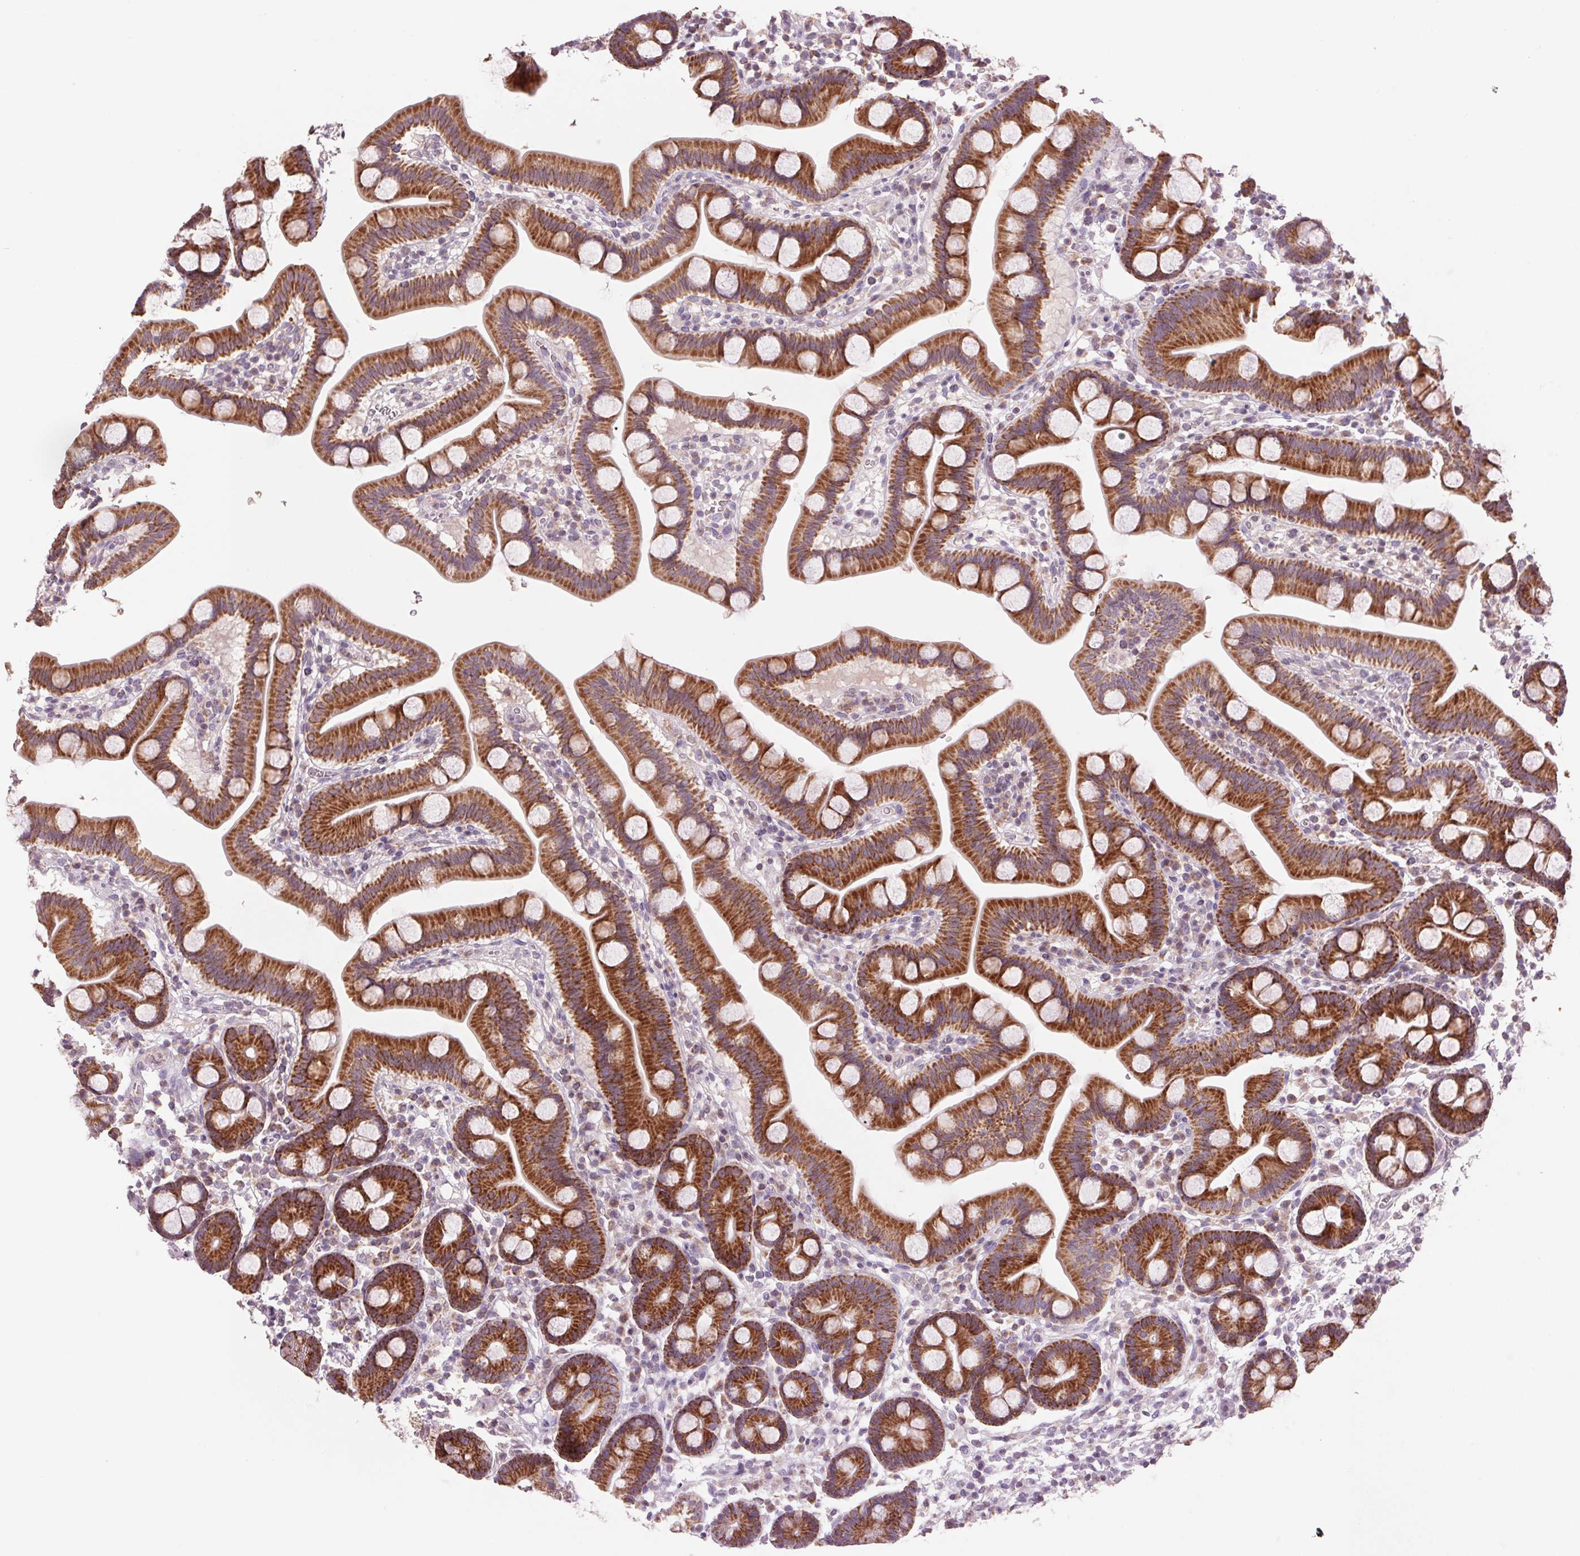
{"staining": {"intensity": "strong", "quantity": ">75%", "location": "cytoplasmic/membranous"}, "tissue": "duodenum", "cell_type": "Glandular cells", "image_type": "normal", "snomed": [{"axis": "morphology", "description": "Normal tissue, NOS"}, {"axis": "topography", "description": "Pancreas"}, {"axis": "topography", "description": "Duodenum"}], "caption": "A brown stain highlights strong cytoplasmic/membranous positivity of a protein in glandular cells of benign duodenum.", "gene": "COX6A1", "patient": {"sex": "male", "age": 59}}